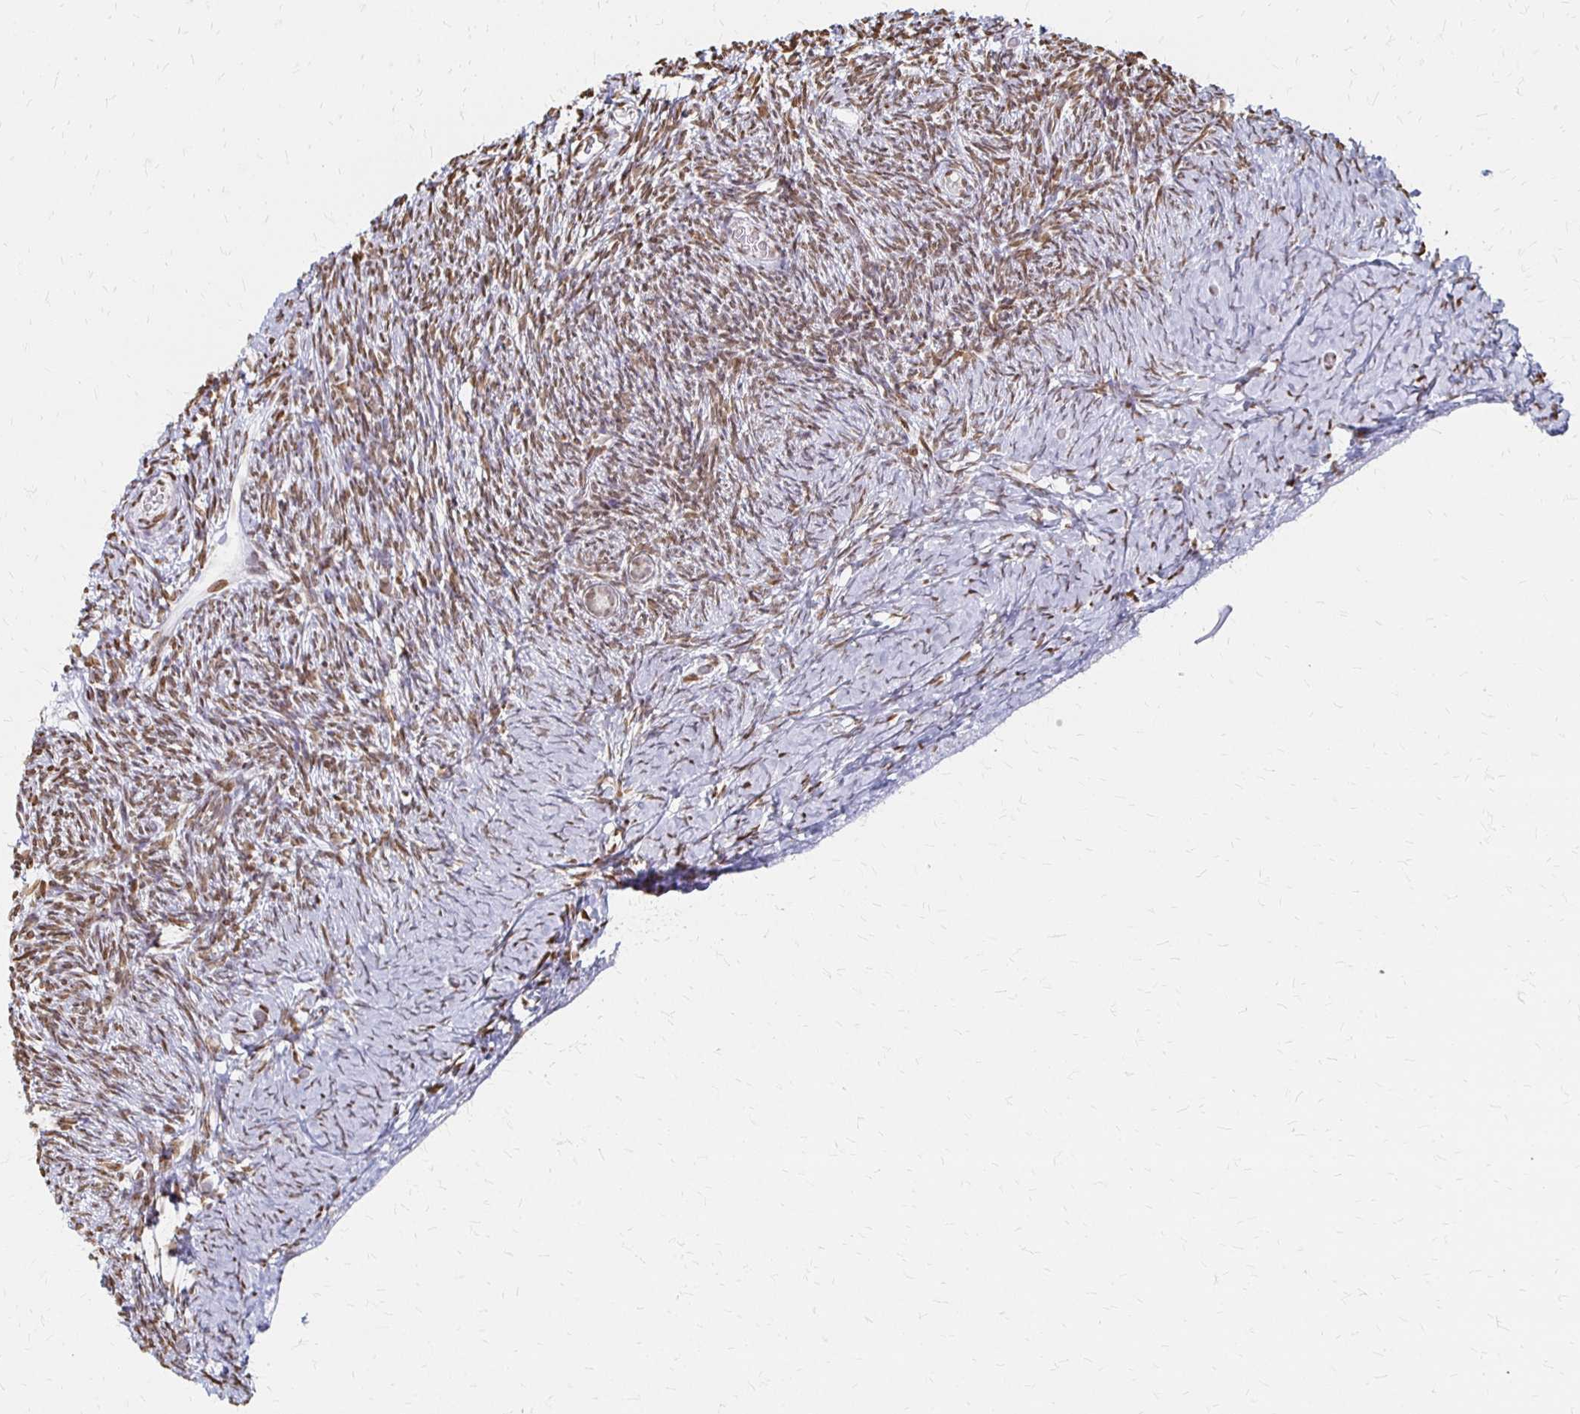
{"staining": {"intensity": "negative", "quantity": "none", "location": "none"}, "tissue": "ovary", "cell_type": "Follicle cells", "image_type": "normal", "snomed": [{"axis": "morphology", "description": "Normal tissue, NOS"}, {"axis": "topography", "description": "Ovary"}], "caption": "This photomicrograph is of unremarkable ovary stained with immunohistochemistry (IHC) to label a protein in brown with the nuclei are counter-stained blue. There is no staining in follicle cells. The staining is performed using DAB brown chromogen with nuclei counter-stained in using hematoxylin.", "gene": "ZNF280C", "patient": {"sex": "female", "age": 39}}